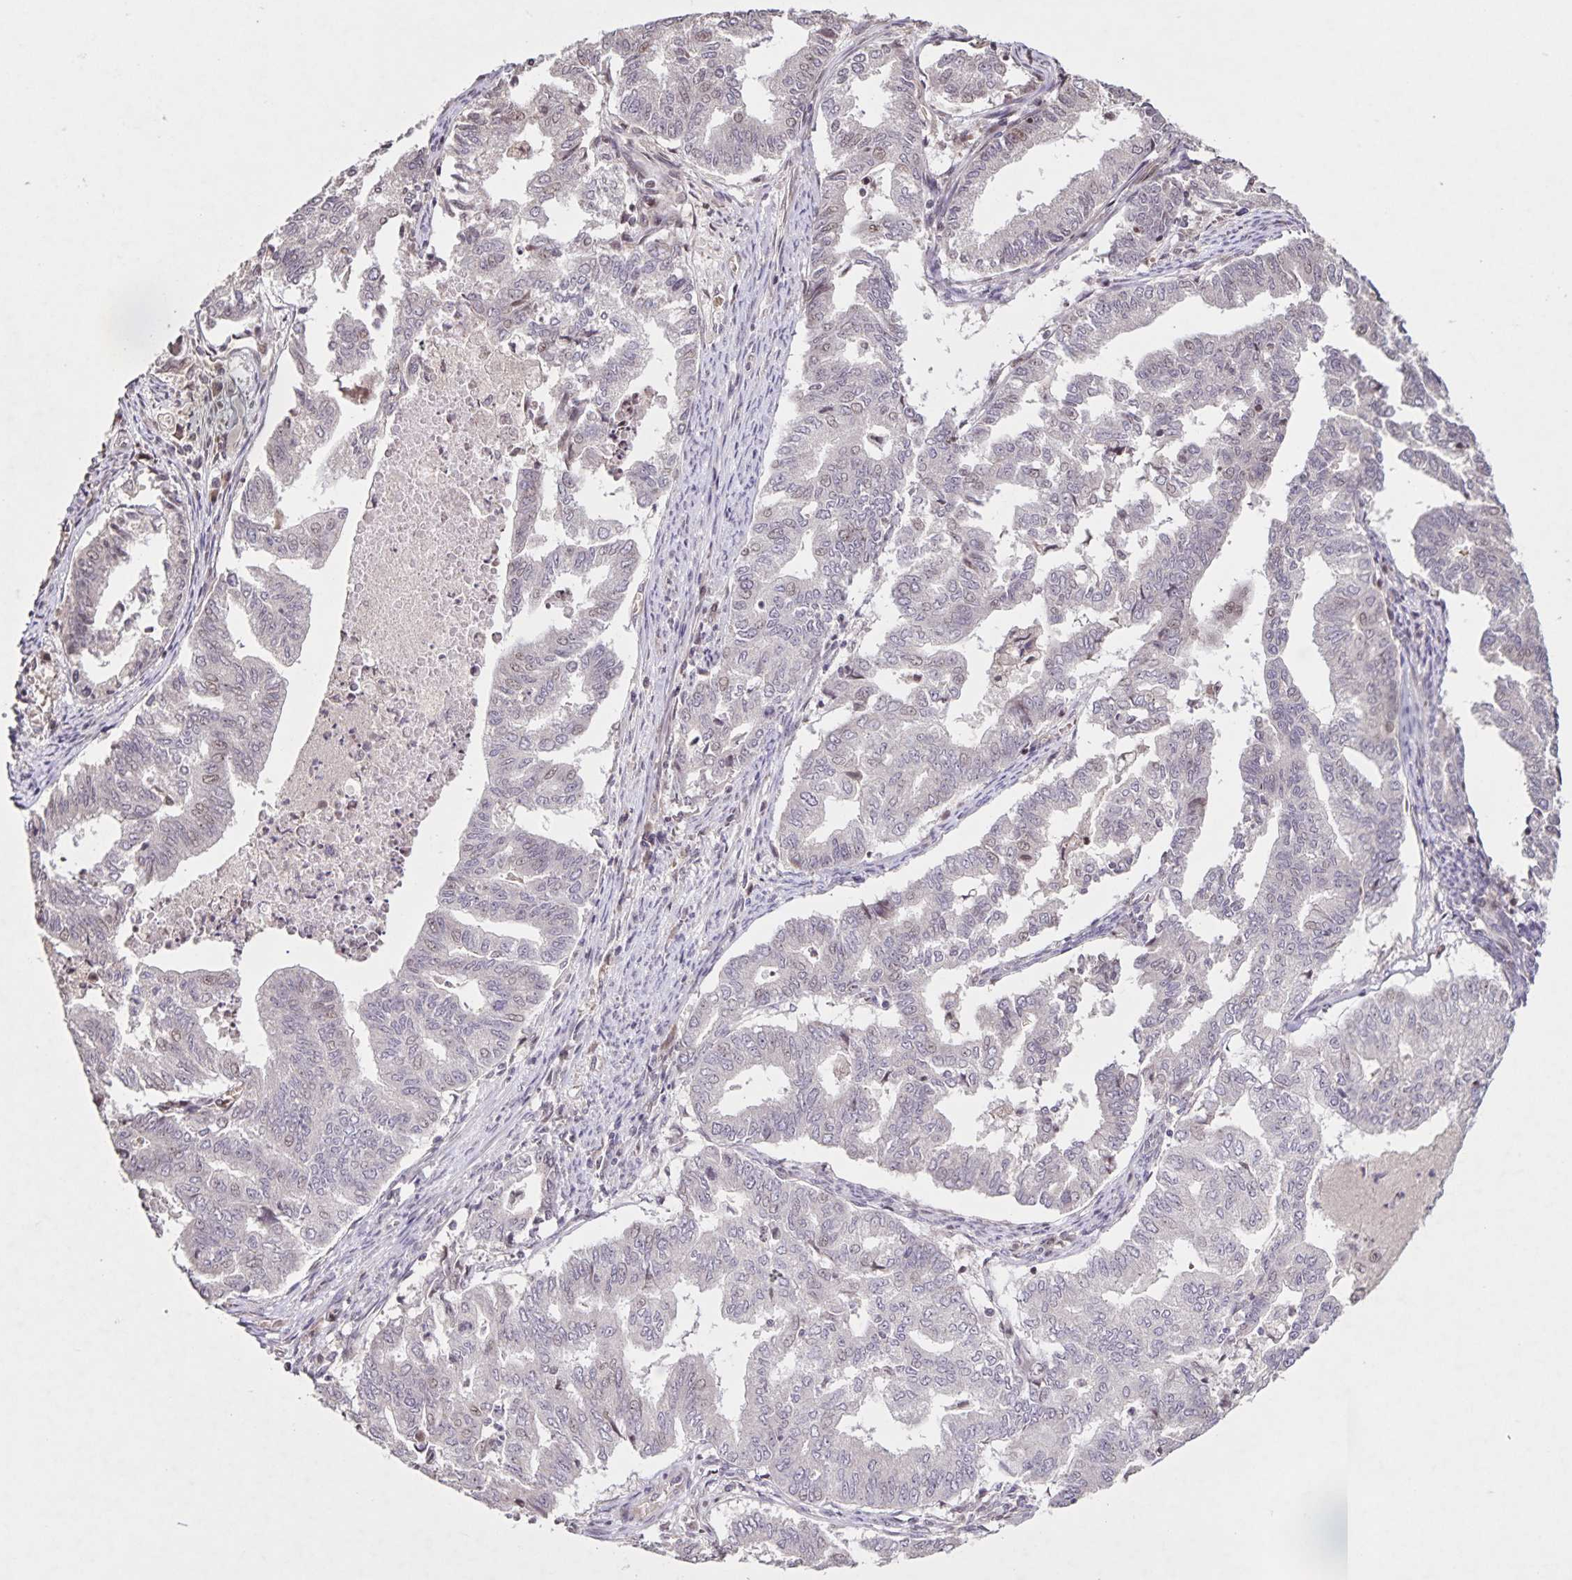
{"staining": {"intensity": "weak", "quantity": "<25%", "location": "nuclear"}, "tissue": "endometrial cancer", "cell_type": "Tumor cells", "image_type": "cancer", "snomed": [{"axis": "morphology", "description": "Adenocarcinoma, NOS"}, {"axis": "topography", "description": "Endometrium"}], "caption": "This is an immunohistochemistry image of endometrial cancer. There is no staining in tumor cells.", "gene": "GDF2", "patient": {"sex": "female", "age": 79}}